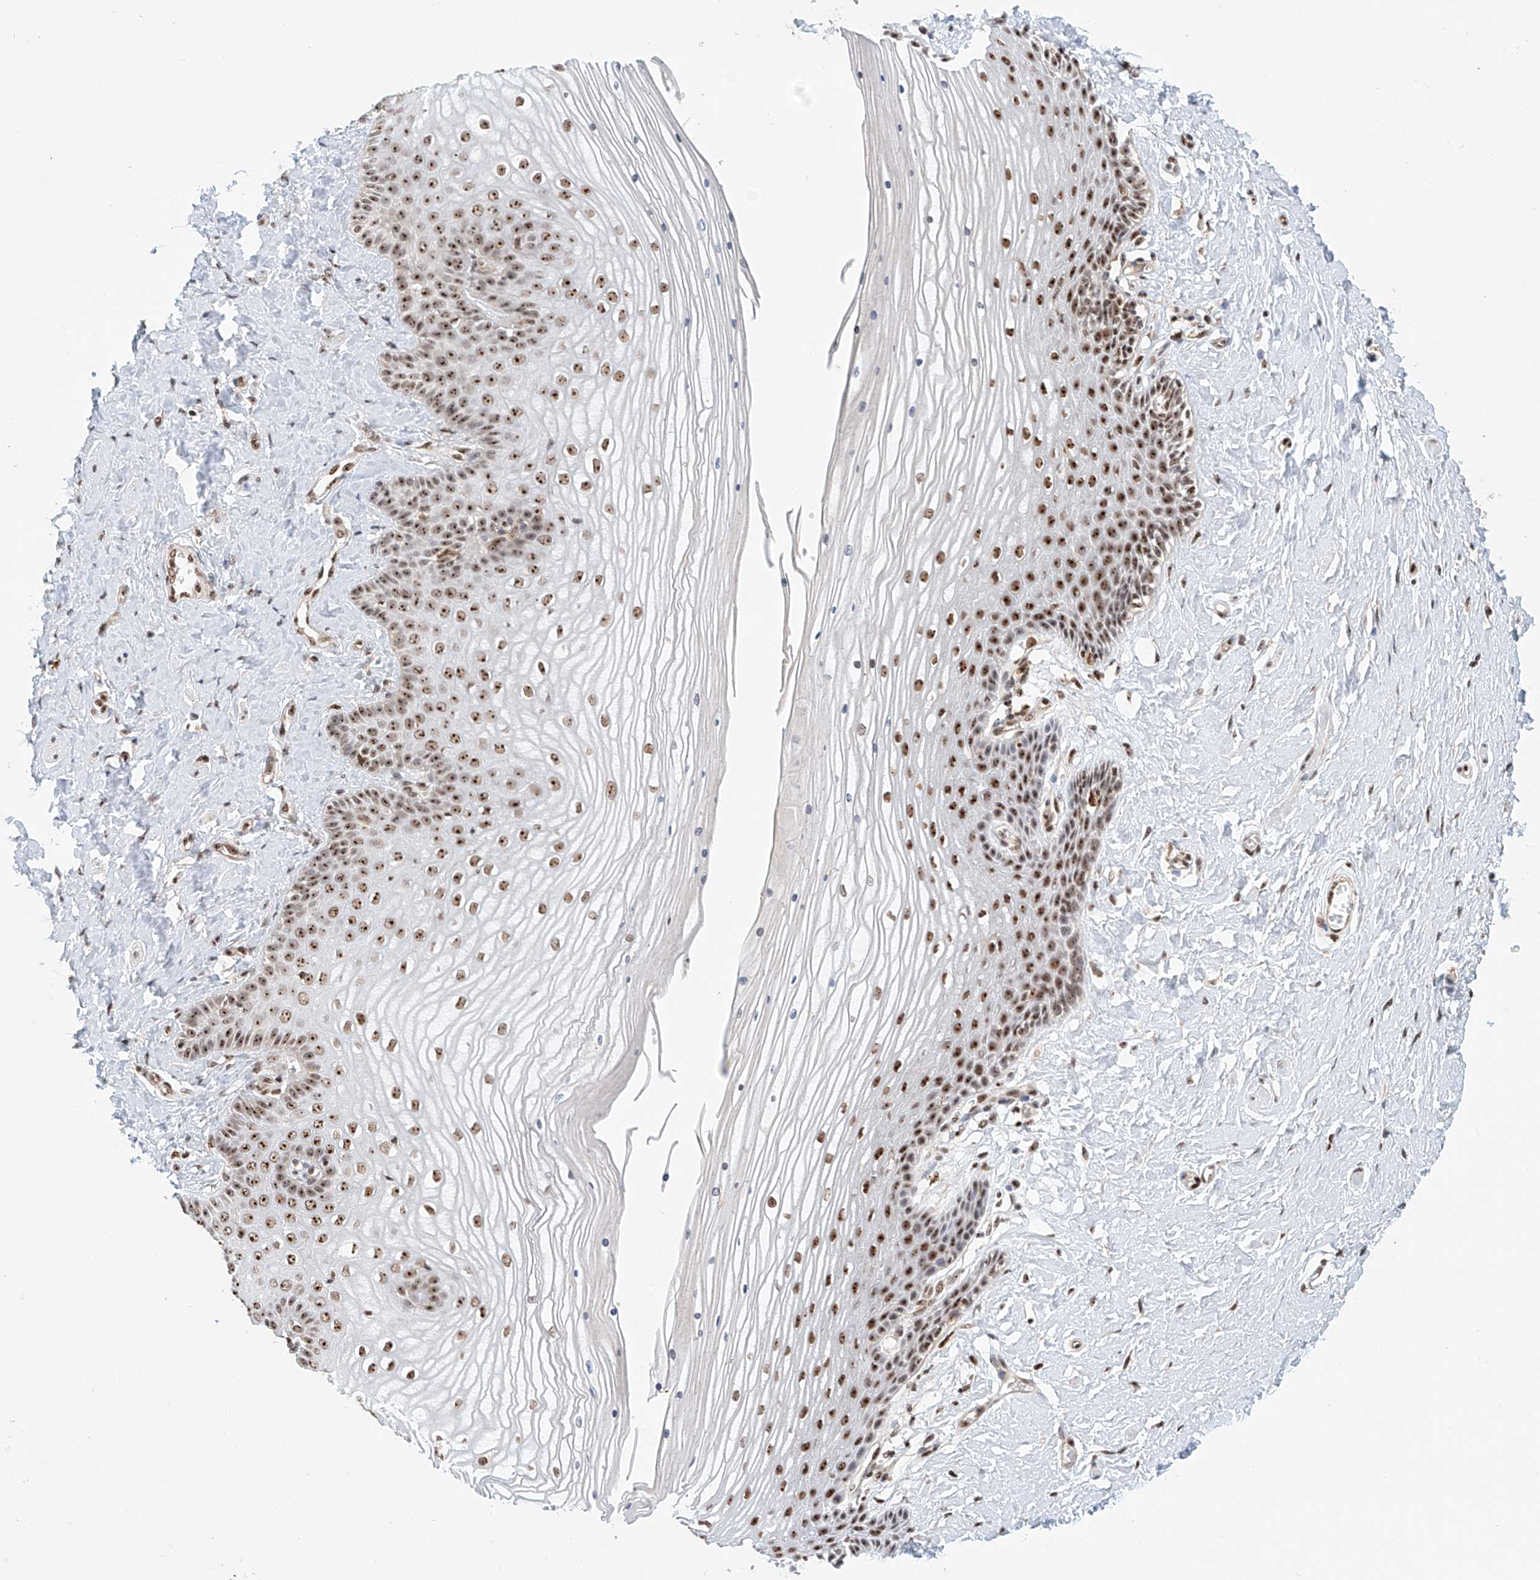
{"staining": {"intensity": "strong", "quantity": ">75%", "location": "nuclear"}, "tissue": "vagina", "cell_type": "Squamous epithelial cells", "image_type": "normal", "snomed": [{"axis": "morphology", "description": "Normal tissue, NOS"}, {"axis": "topography", "description": "Vagina"}, {"axis": "topography", "description": "Cervix"}], "caption": "Immunohistochemistry (IHC) photomicrograph of normal human vagina stained for a protein (brown), which shows high levels of strong nuclear staining in about >75% of squamous epithelial cells.", "gene": "PRUNE2", "patient": {"sex": "female", "age": 40}}